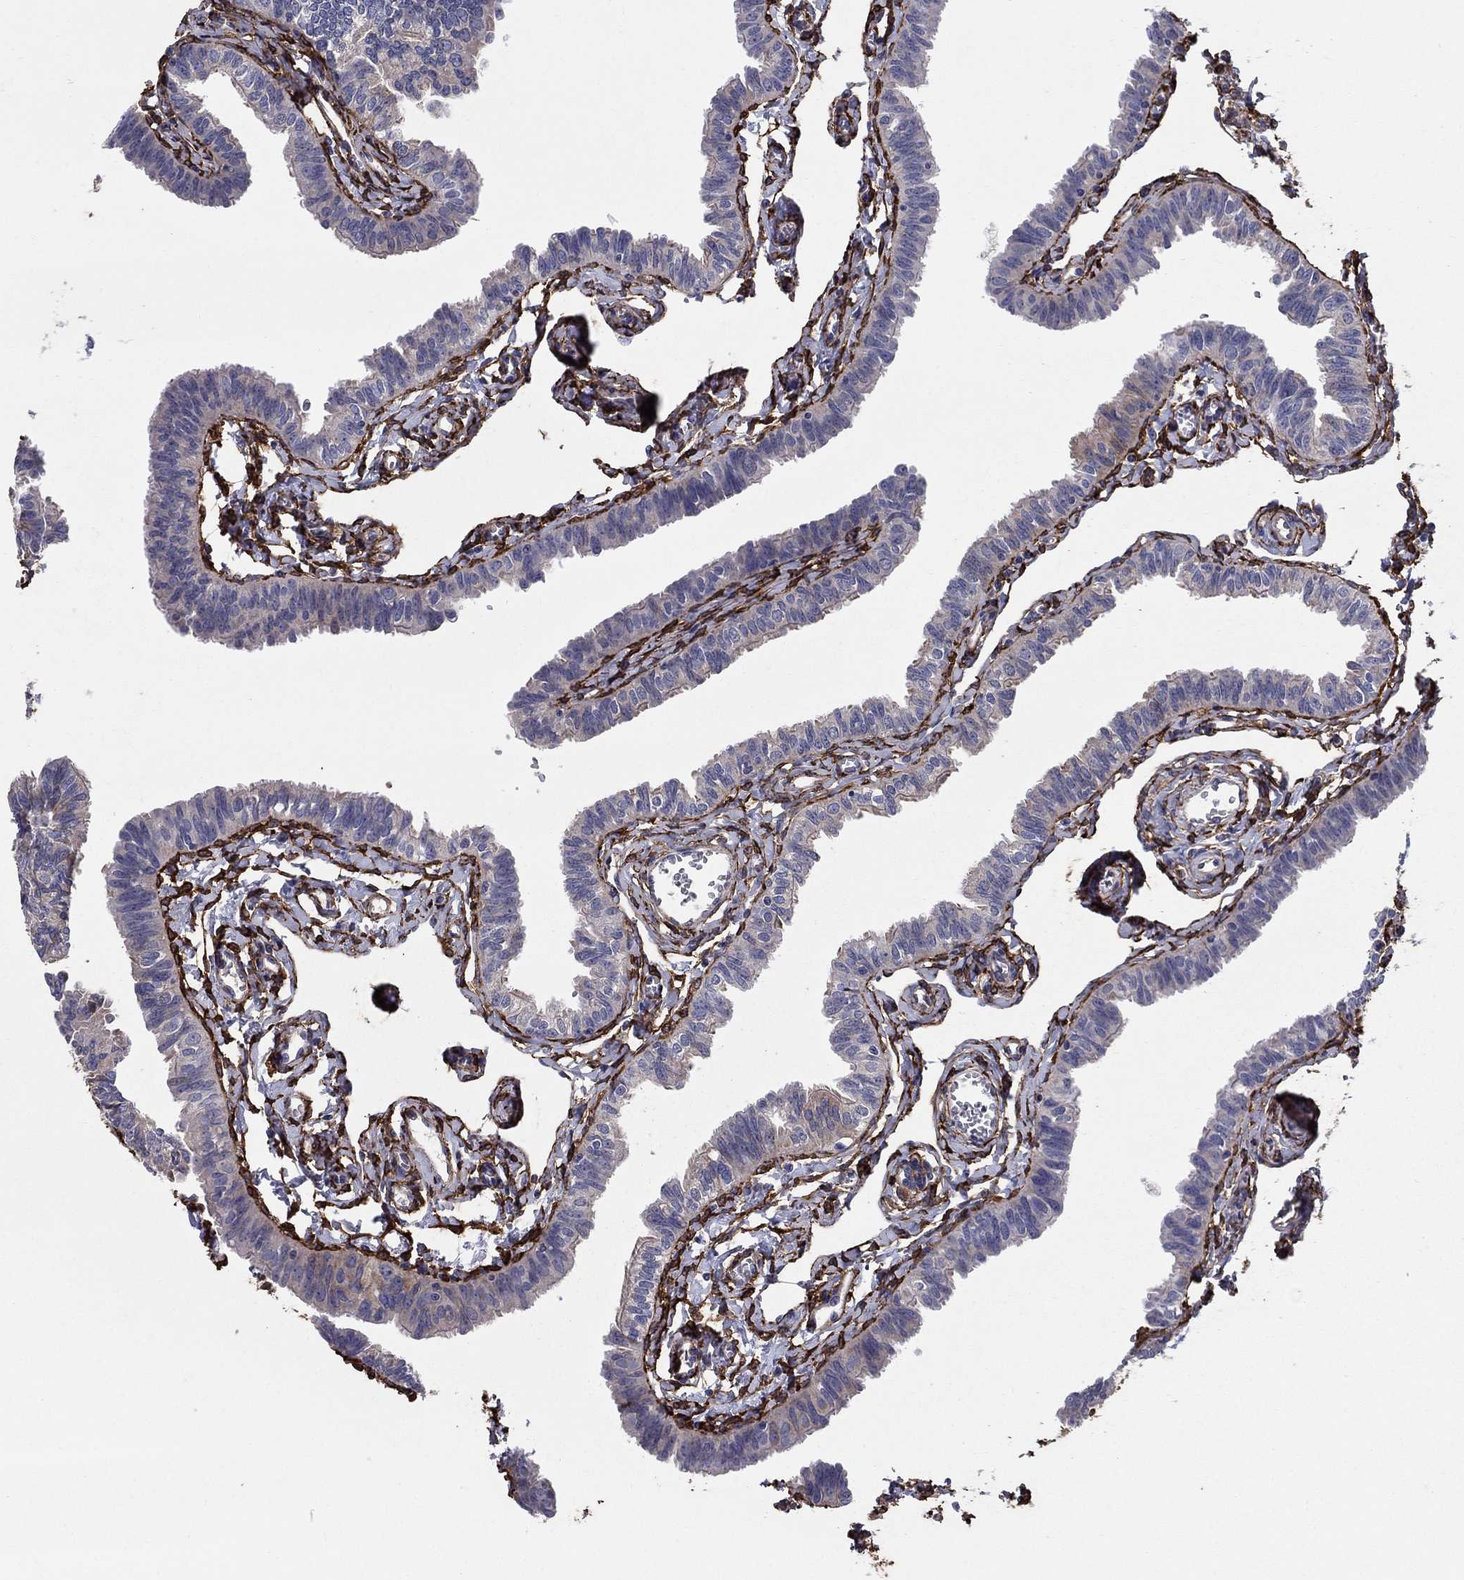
{"staining": {"intensity": "strong", "quantity": "<25%", "location": "cytoplasmic/membranous"}, "tissue": "fallopian tube", "cell_type": "Glandular cells", "image_type": "normal", "snomed": [{"axis": "morphology", "description": "Normal tissue, NOS"}, {"axis": "topography", "description": "Fallopian tube"}], "caption": "Brown immunohistochemical staining in normal fallopian tube reveals strong cytoplasmic/membranous expression in about <25% of glandular cells.", "gene": "EMP2", "patient": {"sex": "female", "age": 54}}